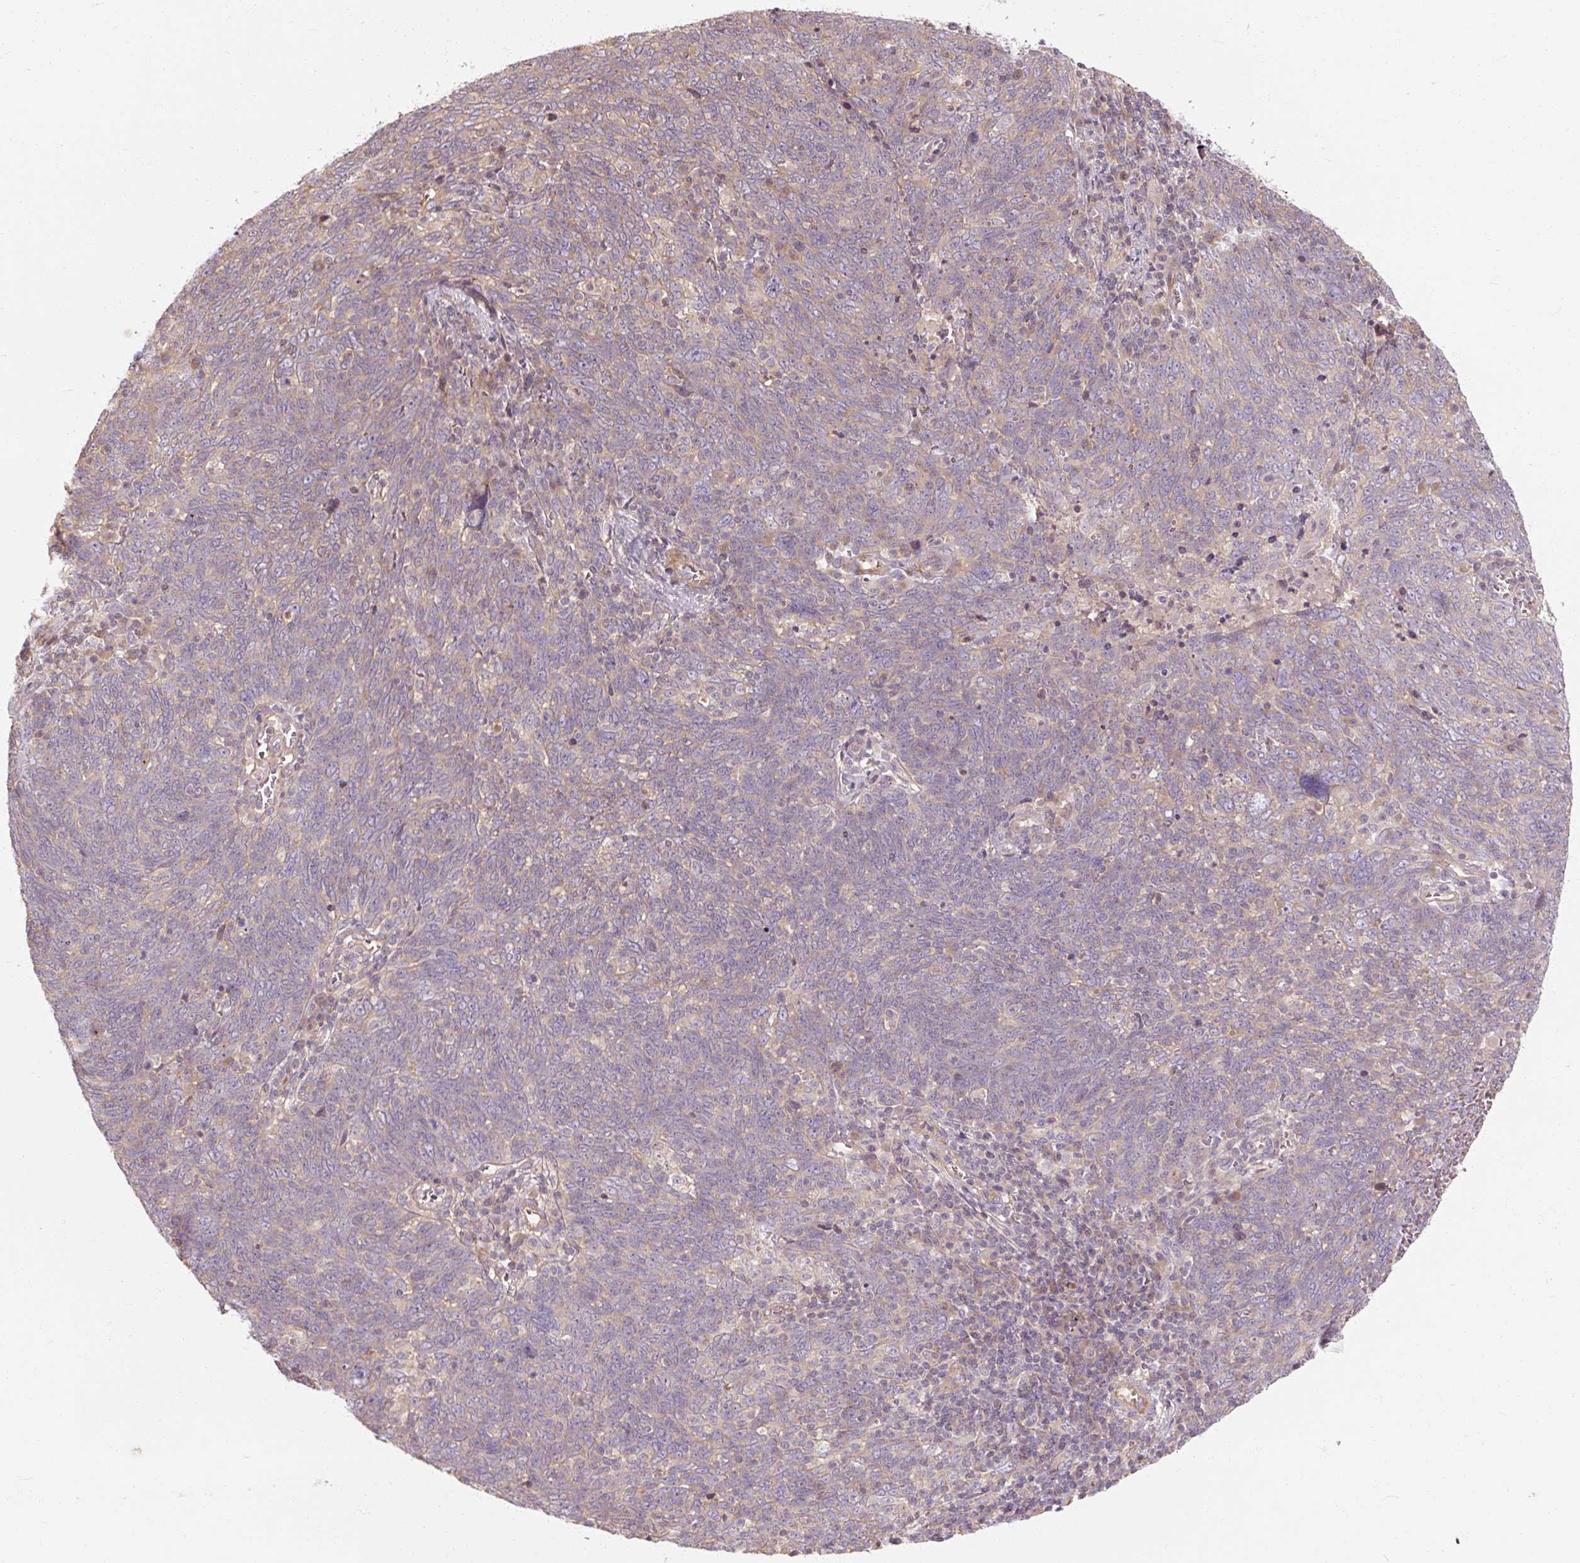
{"staining": {"intensity": "negative", "quantity": "none", "location": "none"}, "tissue": "lung cancer", "cell_type": "Tumor cells", "image_type": "cancer", "snomed": [{"axis": "morphology", "description": "Squamous cell carcinoma, NOS"}, {"axis": "topography", "description": "Lung"}], "caption": "Lung squamous cell carcinoma was stained to show a protein in brown. There is no significant positivity in tumor cells. (Stains: DAB IHC with hematoxylin counter stain, Microscopy: brightfield microscopy at high magnification).", "gene": "RB1CC1", "patient": {"sex": "female", "age": 72}}